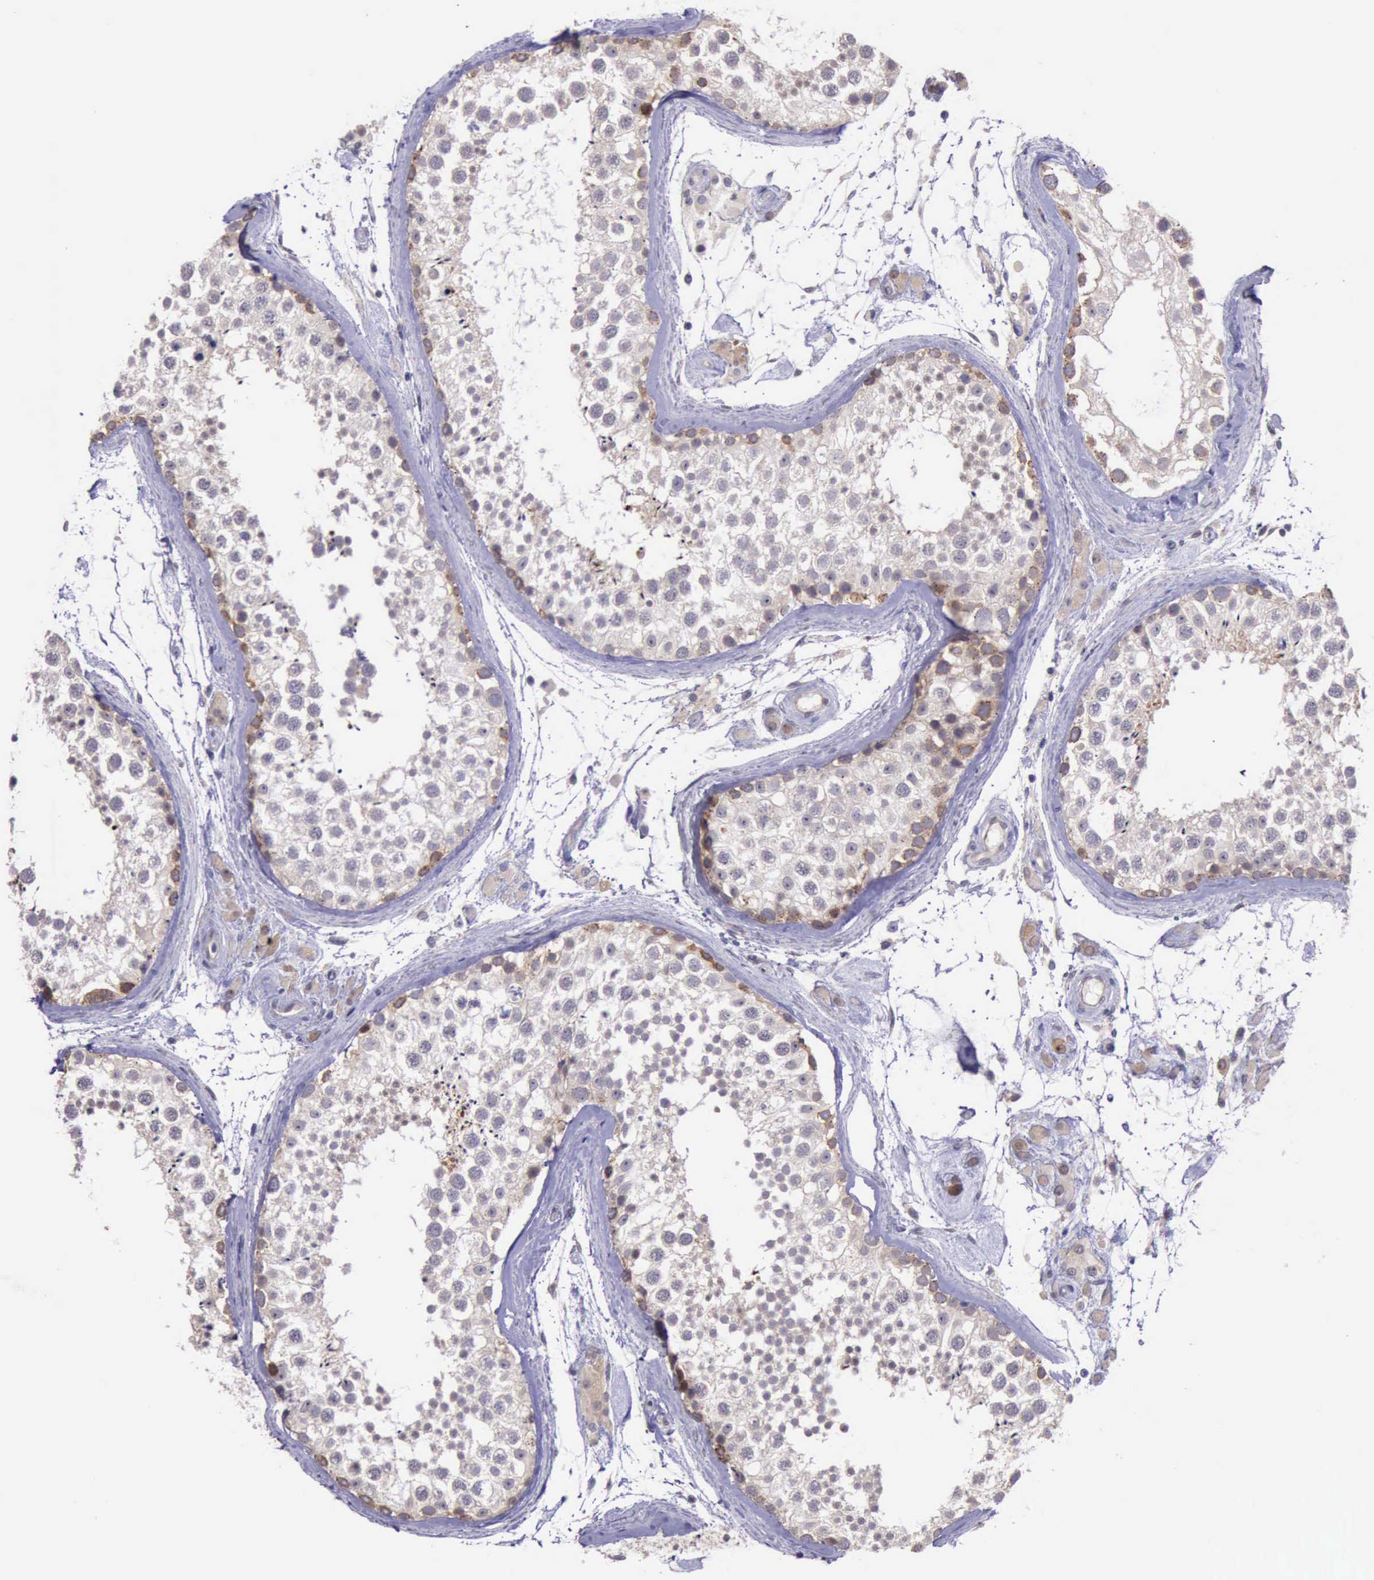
{"staining": {"intensity": "weak", "quantity": ">75%", "location": "cytoplasmic/membranous"}, "tissue": "testis", "cell_type": "Cells in seminiferous ducts", "image_type": "normal", "snomed": [{"axis": "morphology", "description": "Normal tissue, NOS"}, {"axis": "topography", "description": "Testis"}], "caption": "A brown stain highlights weak cytoplasmic/membranous expression of a protein in cells in seminiferous ducts of unremarkable human testis. (Stains: DAB in brown, nuclei in blue, Microscopy: brightfield microscopy at high magnification).", "gene": "PLEK2", "patient": {"sex": "male", "age": 46}}